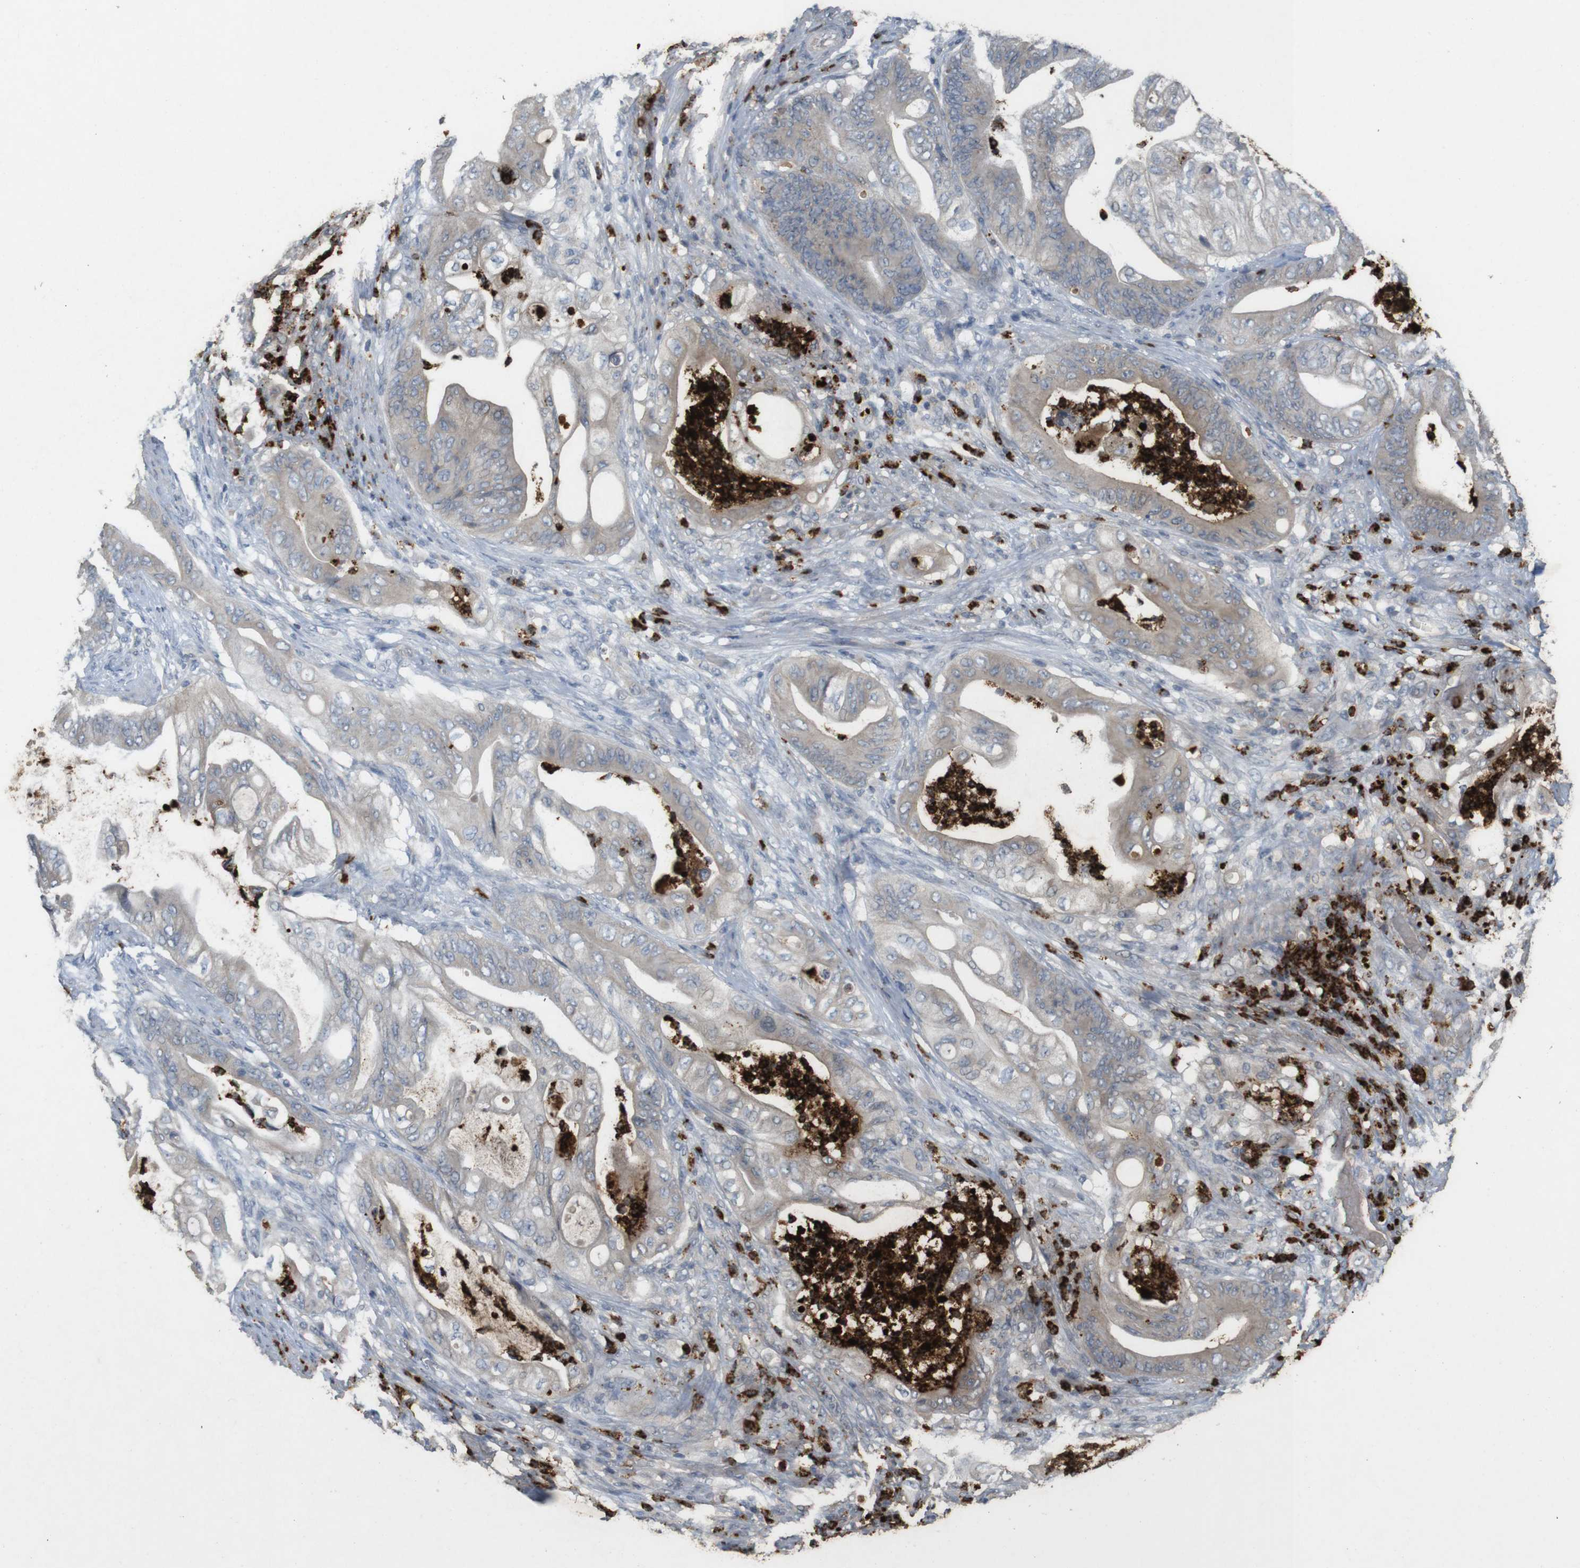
{"staining": {"intensity": "weak", "quantity": ">75%", "location": "cytoplasmic/membranous"}, "tissue": "stomach cancer", "cell_type": "Tumor cells", "image_type": "cancer", "snomed": [{"axis": "morphology", "description": "Adenocarcinoma, NOS"}, {"axis": "topography", "description": "Stomach"}], "caption": "Immunohistochemical staining of stomach cancer (adenocarcinoma) shows low levels of weak cytoplasmic/membranous positivity in approximately >75% of tumor cells. (brown staining indicates protein expression, while blue staining denotes nuclei).", "gene": "TSPAN14", "patient": {"sex": "female", "age": 73}}